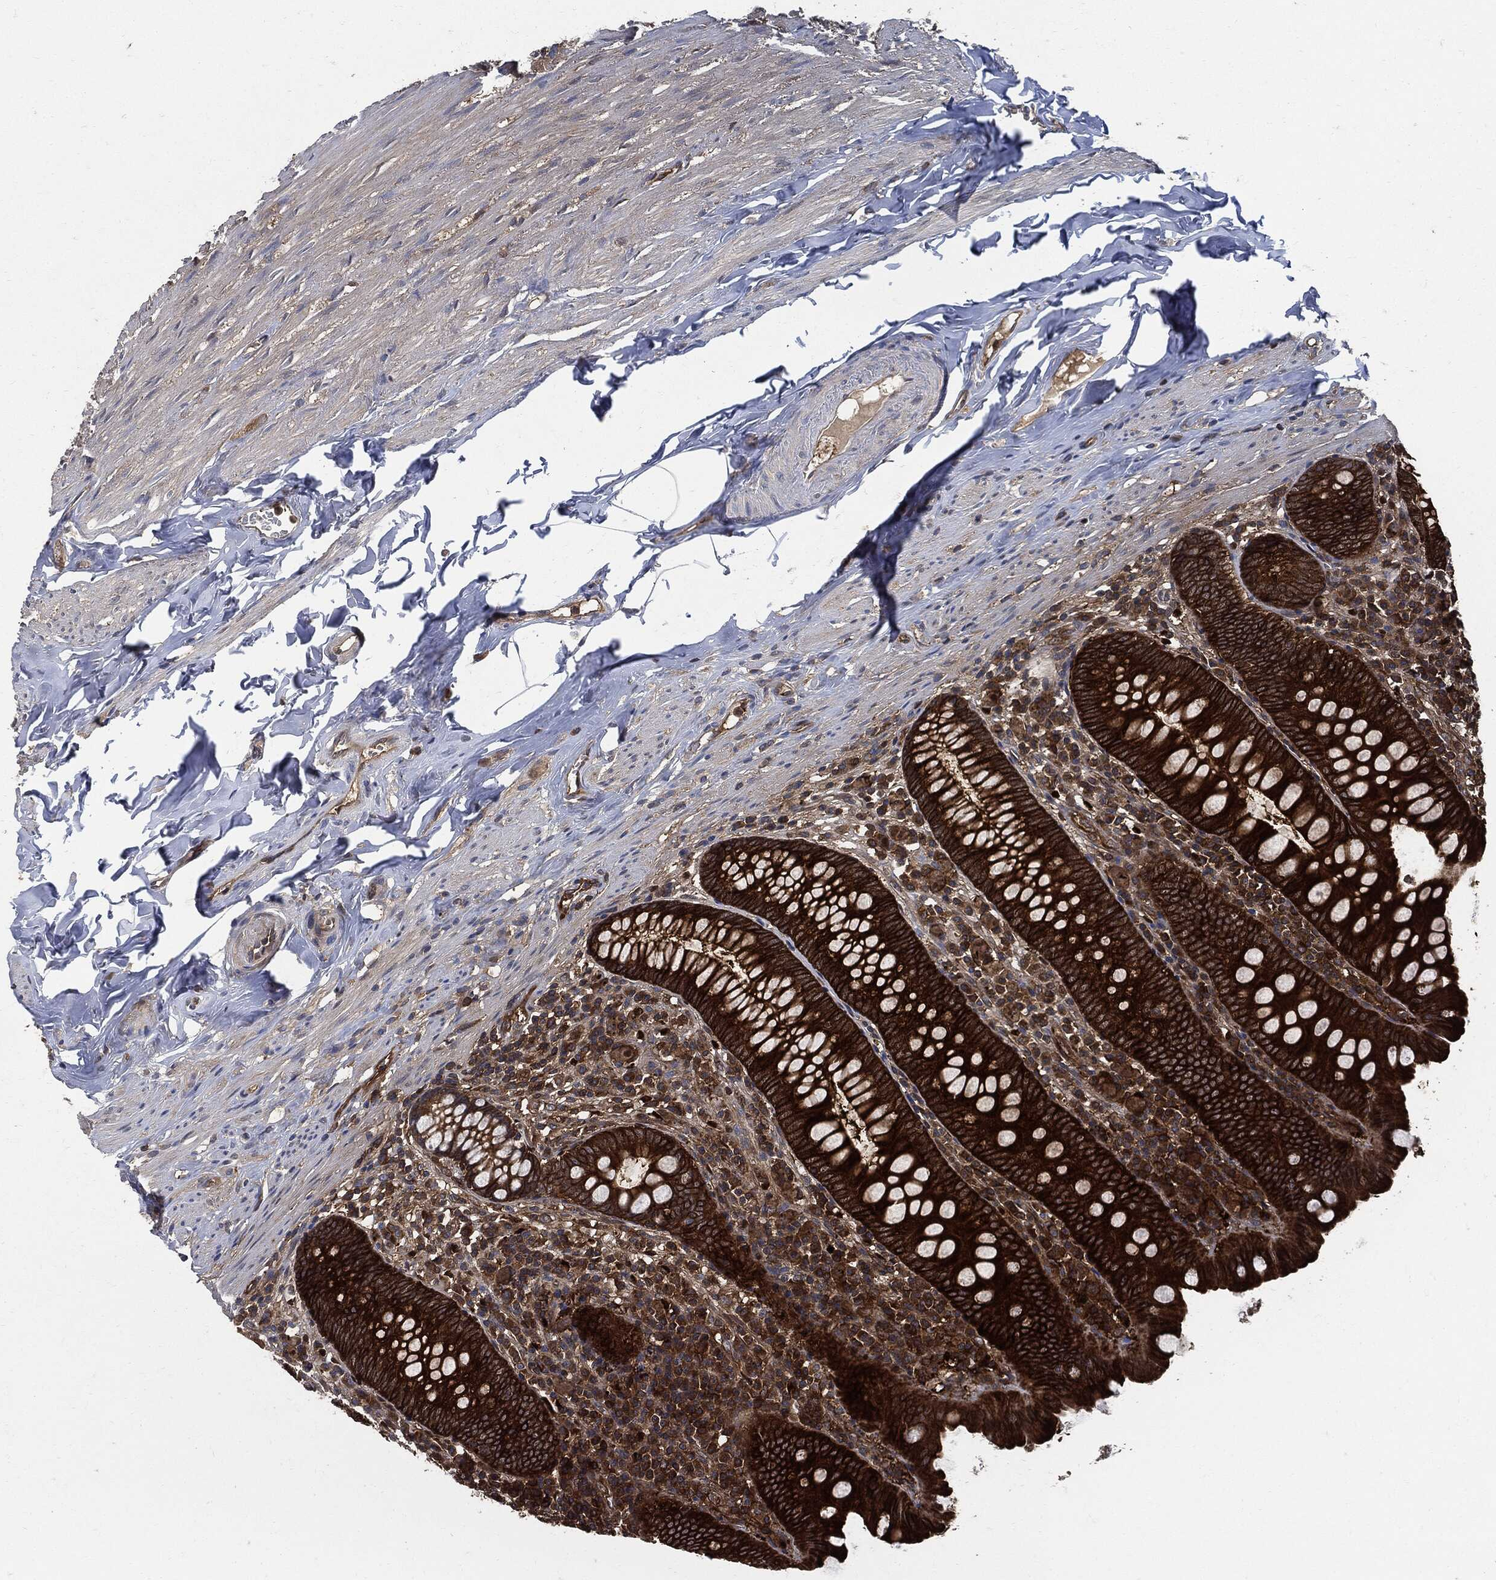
{"staining": {"intensity": "strong", "quantity": ">75%", "location": "cytoplasmic/membranous"}, "tissue": "appendix", "cell_type": "Glandular cells", "image_type": "normal", "snomed": [{"axis": "morphology", "description": "Normal tissue, NOS"}, {"axis": "topography", "description": "Appendix"}], "caption": "Immunohistochemistry (DAB (3,3'-diaminobenzidine)) staining of unremarkable human appendix displays strong cytoplasmic/membranous protein expression in approximately >75% of glandular cells.", "gene": "XPNPEP1", "patient": {"sex": "female", "age": 82}}